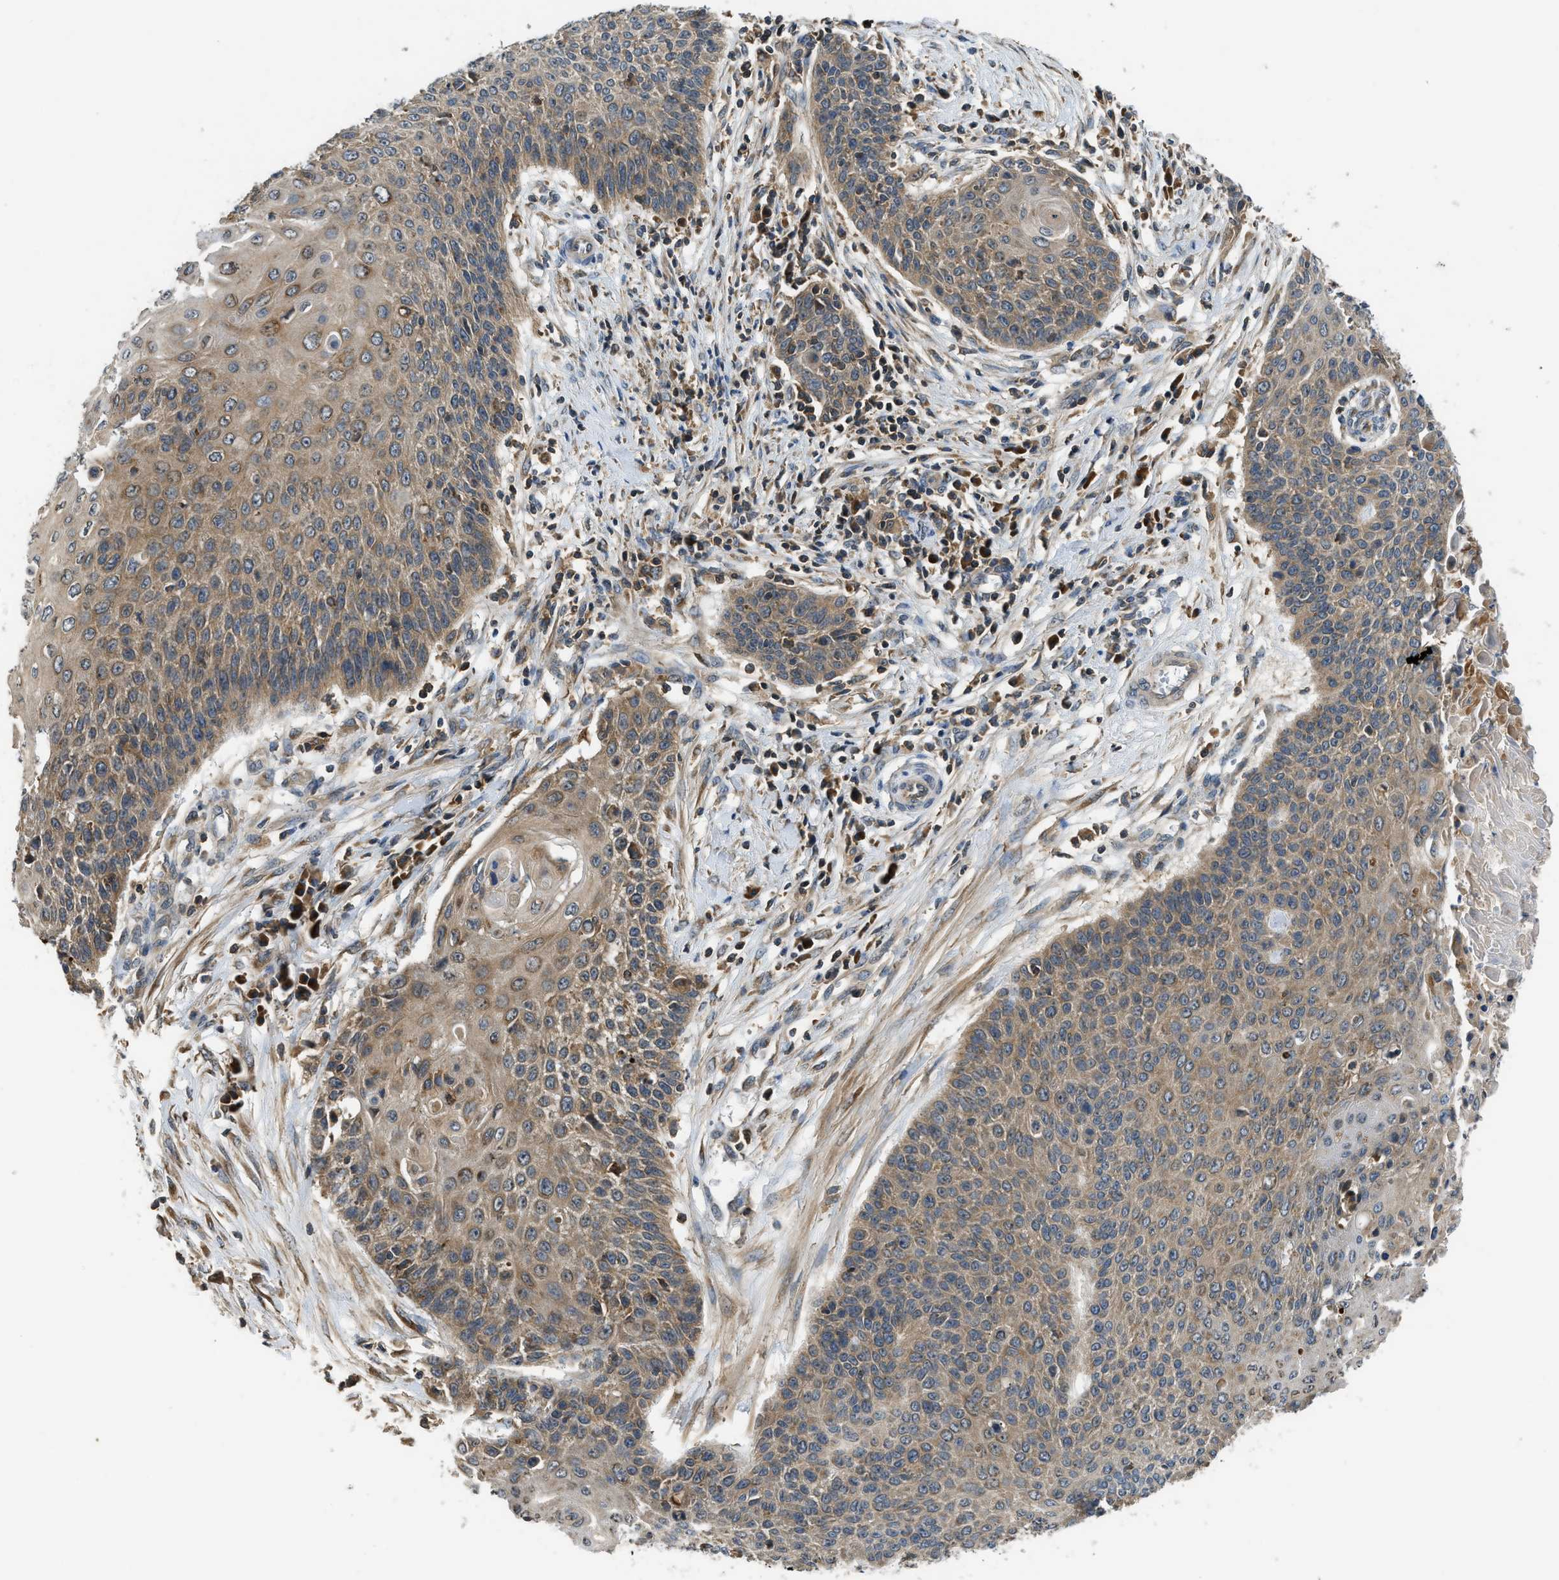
{"staining": {"intensity": "moderate", "quantity": ">75%", "location": "cytoplasmic/membranous"}, "tissue": "cervical cancer", "cell_type": "Tumor cells", "image_type": "cancer", "snomed": [{"axis": "morphology", "description": "Squamous cell carcinoma, NOS"}, {"axis": "topography", "description": "Cervix"}], "caption": "Cervical cancer was stained to show a protein in brown. There is medium levels of moderate cytoplasmic/membranous positivity in about >75% of tumor cells.", "gene": "PAFAH2", "patient": {"sex": "female", "age": 39}}